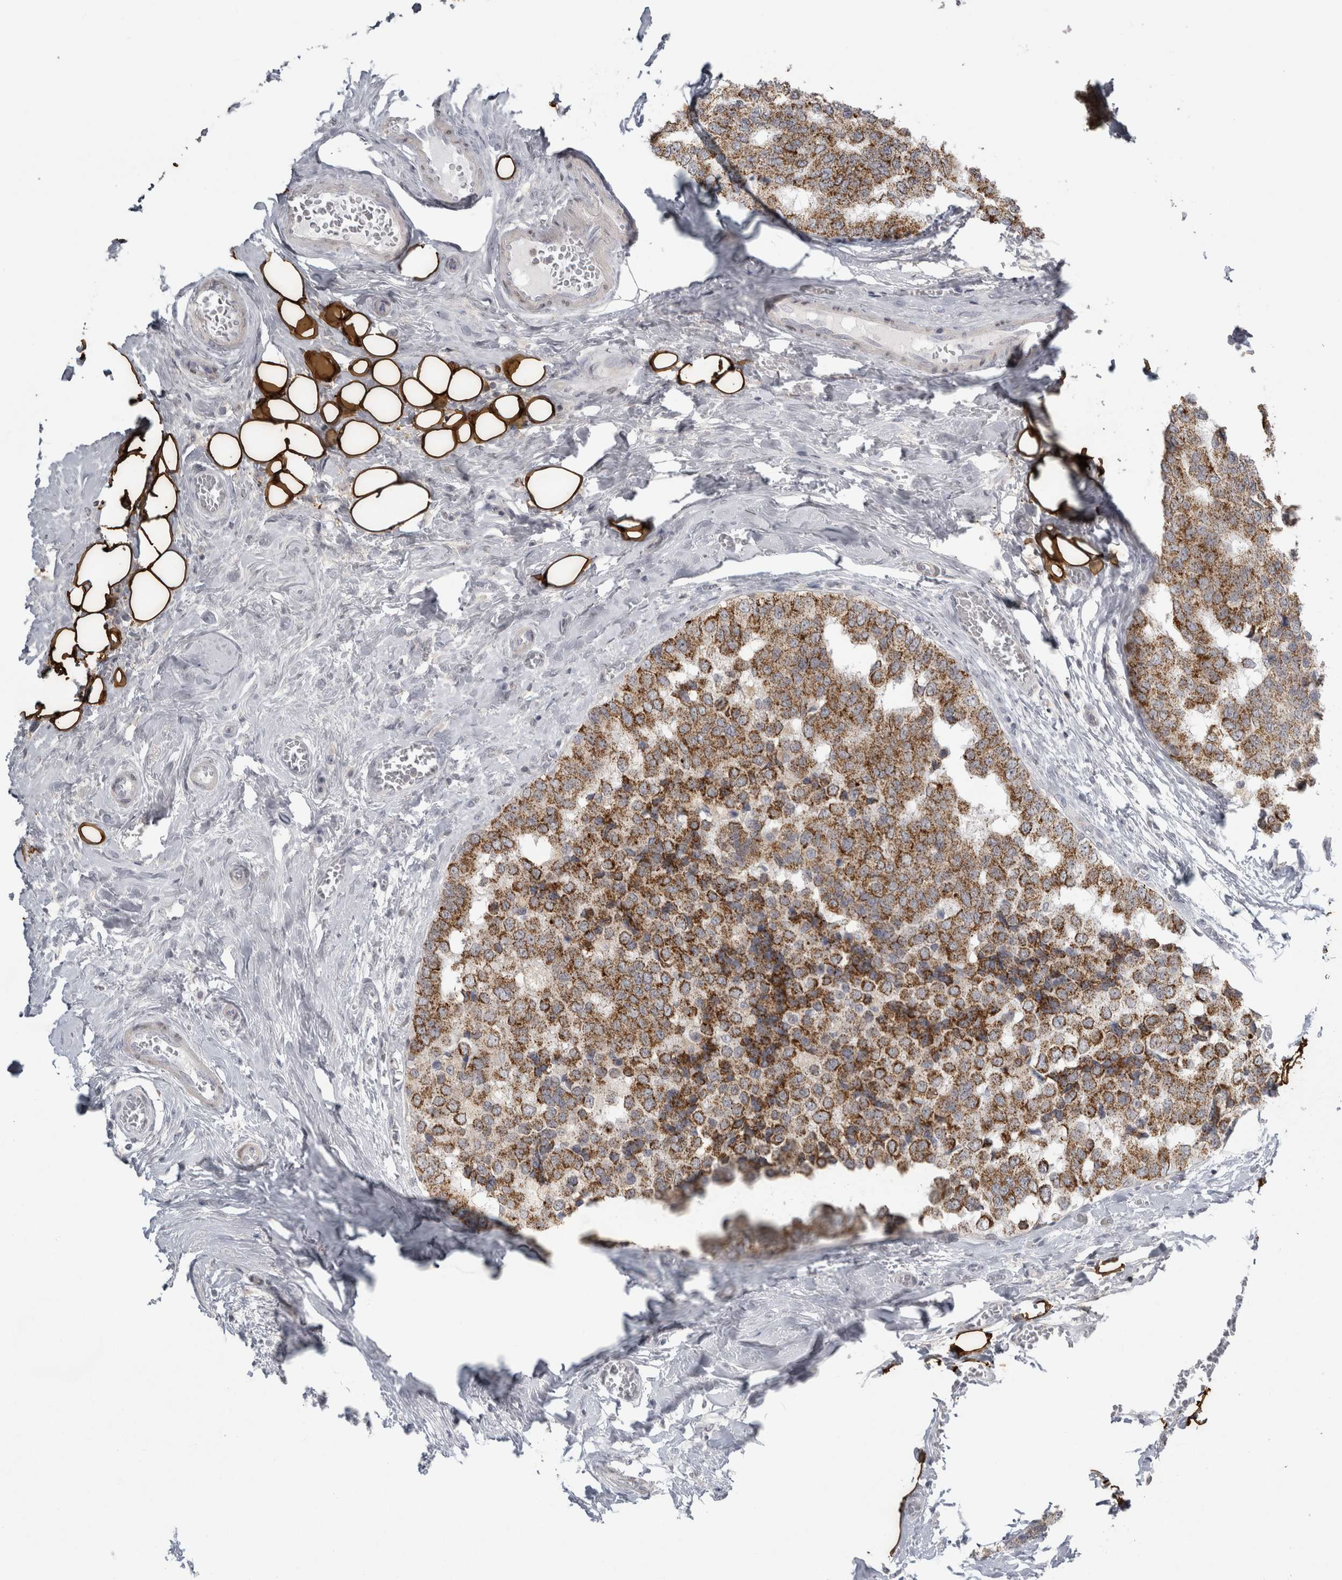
{"staining": {"intensity": "moderate", "quantity": ">75%", "location": "cytoplasmic/membranous"}, "tissue": "breast cancer", "cell_type": "Tumor cells", "image_type": "cancer", "snomed": [{"axis": "morphology", "description": "Normal tissue, NOS"}, {"axis": "morphology", "description": "Duct carcinoma"}, {"axis": "topography", "description": "Breast"}], "caption": "A medium amount of moderate cytoplasmic/membranous expression is appreciated in approximately >75% of tumor cells in breast infiltrating ductal carcinoma tissue. (DAB (3,3'-diaminobenzidine) IHC, brown staining for protein, blue staining for nuclei).", "gene": "PLIN1", "patient": {"sex": "female", "age": 43}}